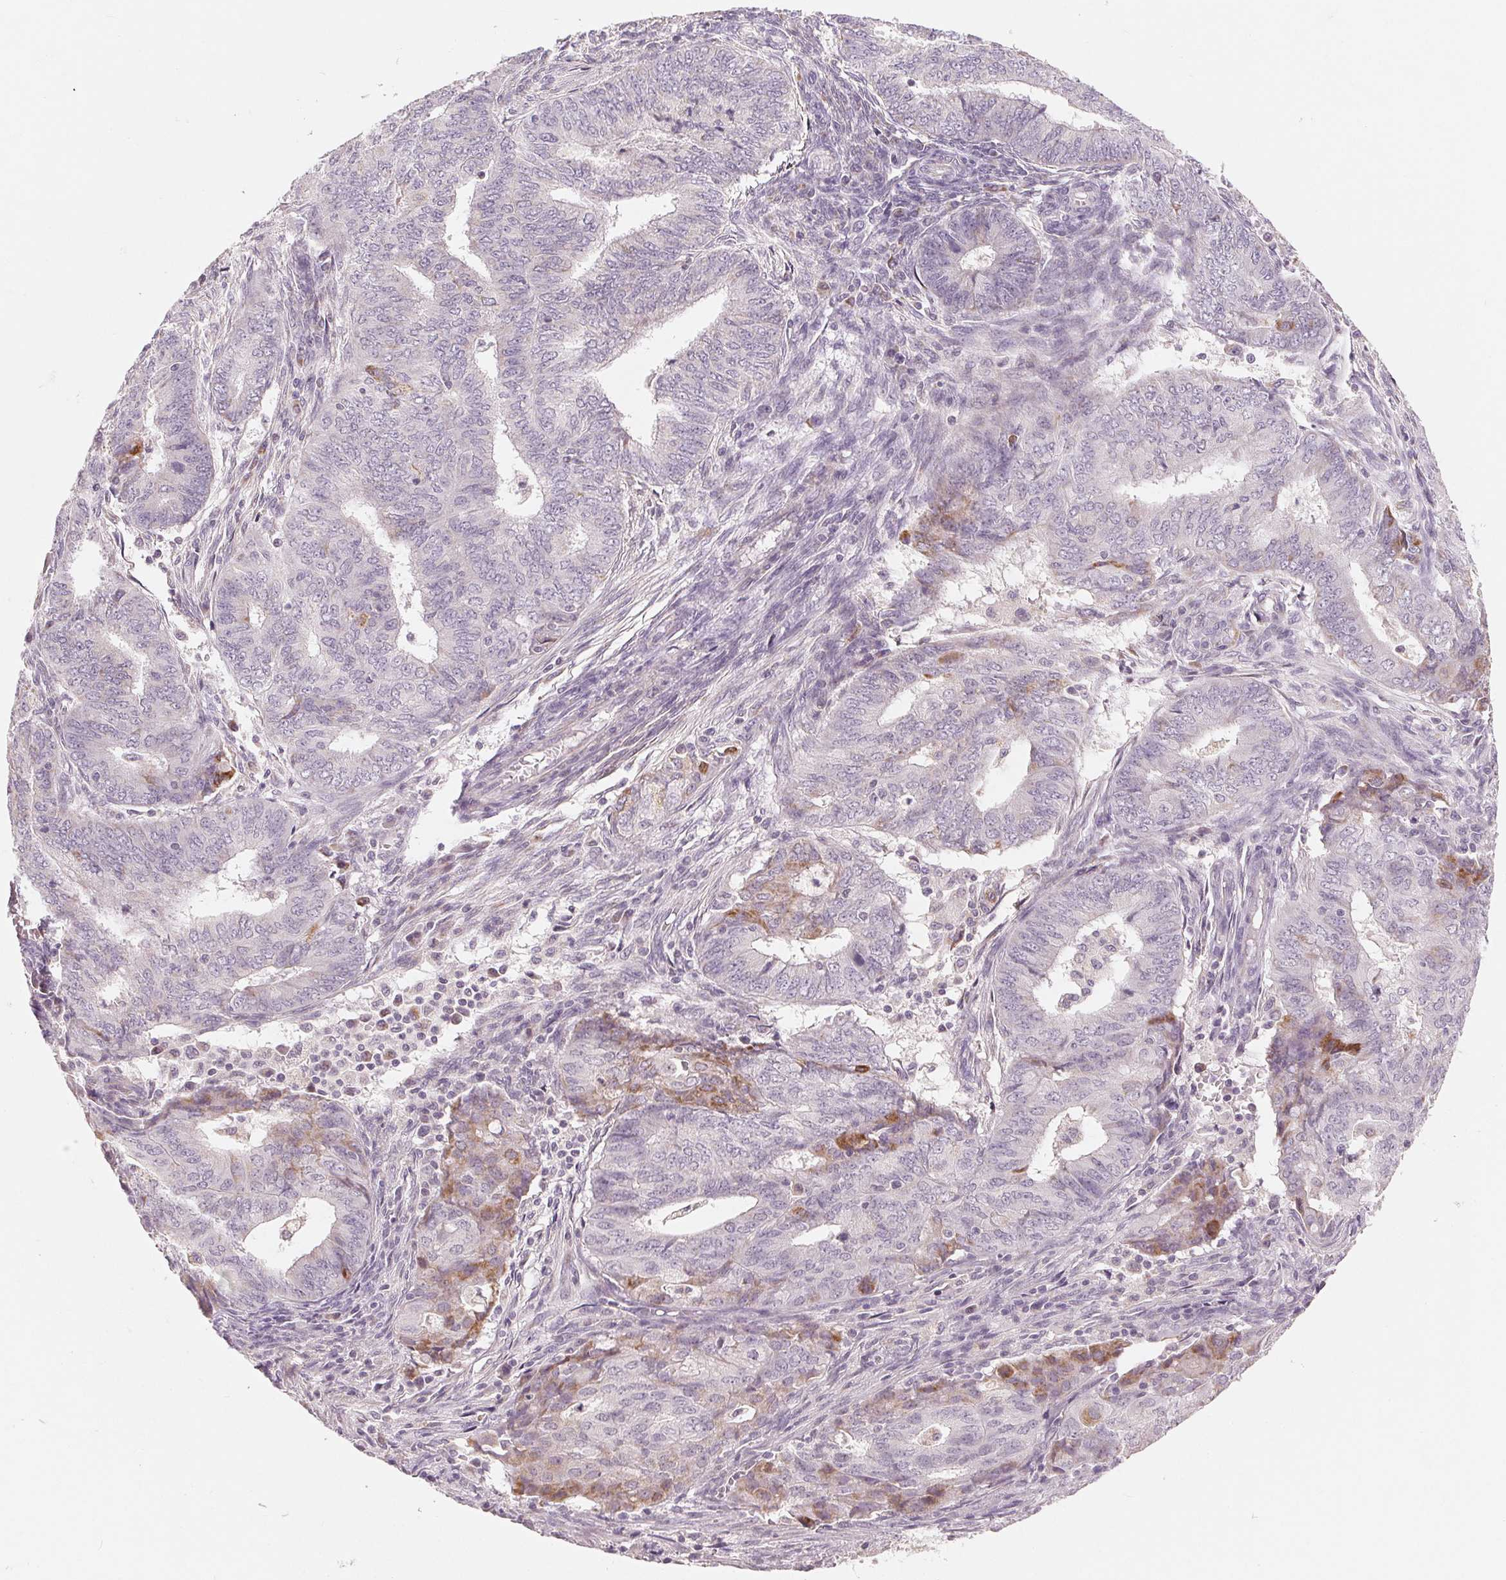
{"staining": {"intensity": "moderate", "quantity": "<25%", "location": "cytoplasmic/membranous"}, "tissue": "endometrial cancer", "cell_type": "Tumor cells", "image_type": "cancer", "snomed": [{"axis": "morphology", "description": "Adenocarcinoma, NOS"}, {"axis": "topography", "description": "Endometrium"}], "caption": "An immunohistochemistry (IHC) micrograph of tumor tissue is shown. Protein staining in brown labels moderate cytoplasmic/membranous positivity in adenocarcinoma (endometrial) within tumor cells. Immunohistochemistry (ihc) stains the protein in brown and the nuclei are stained blue.", "gene": "GHITM", "patient": {"sex": "female", "age": 62}}